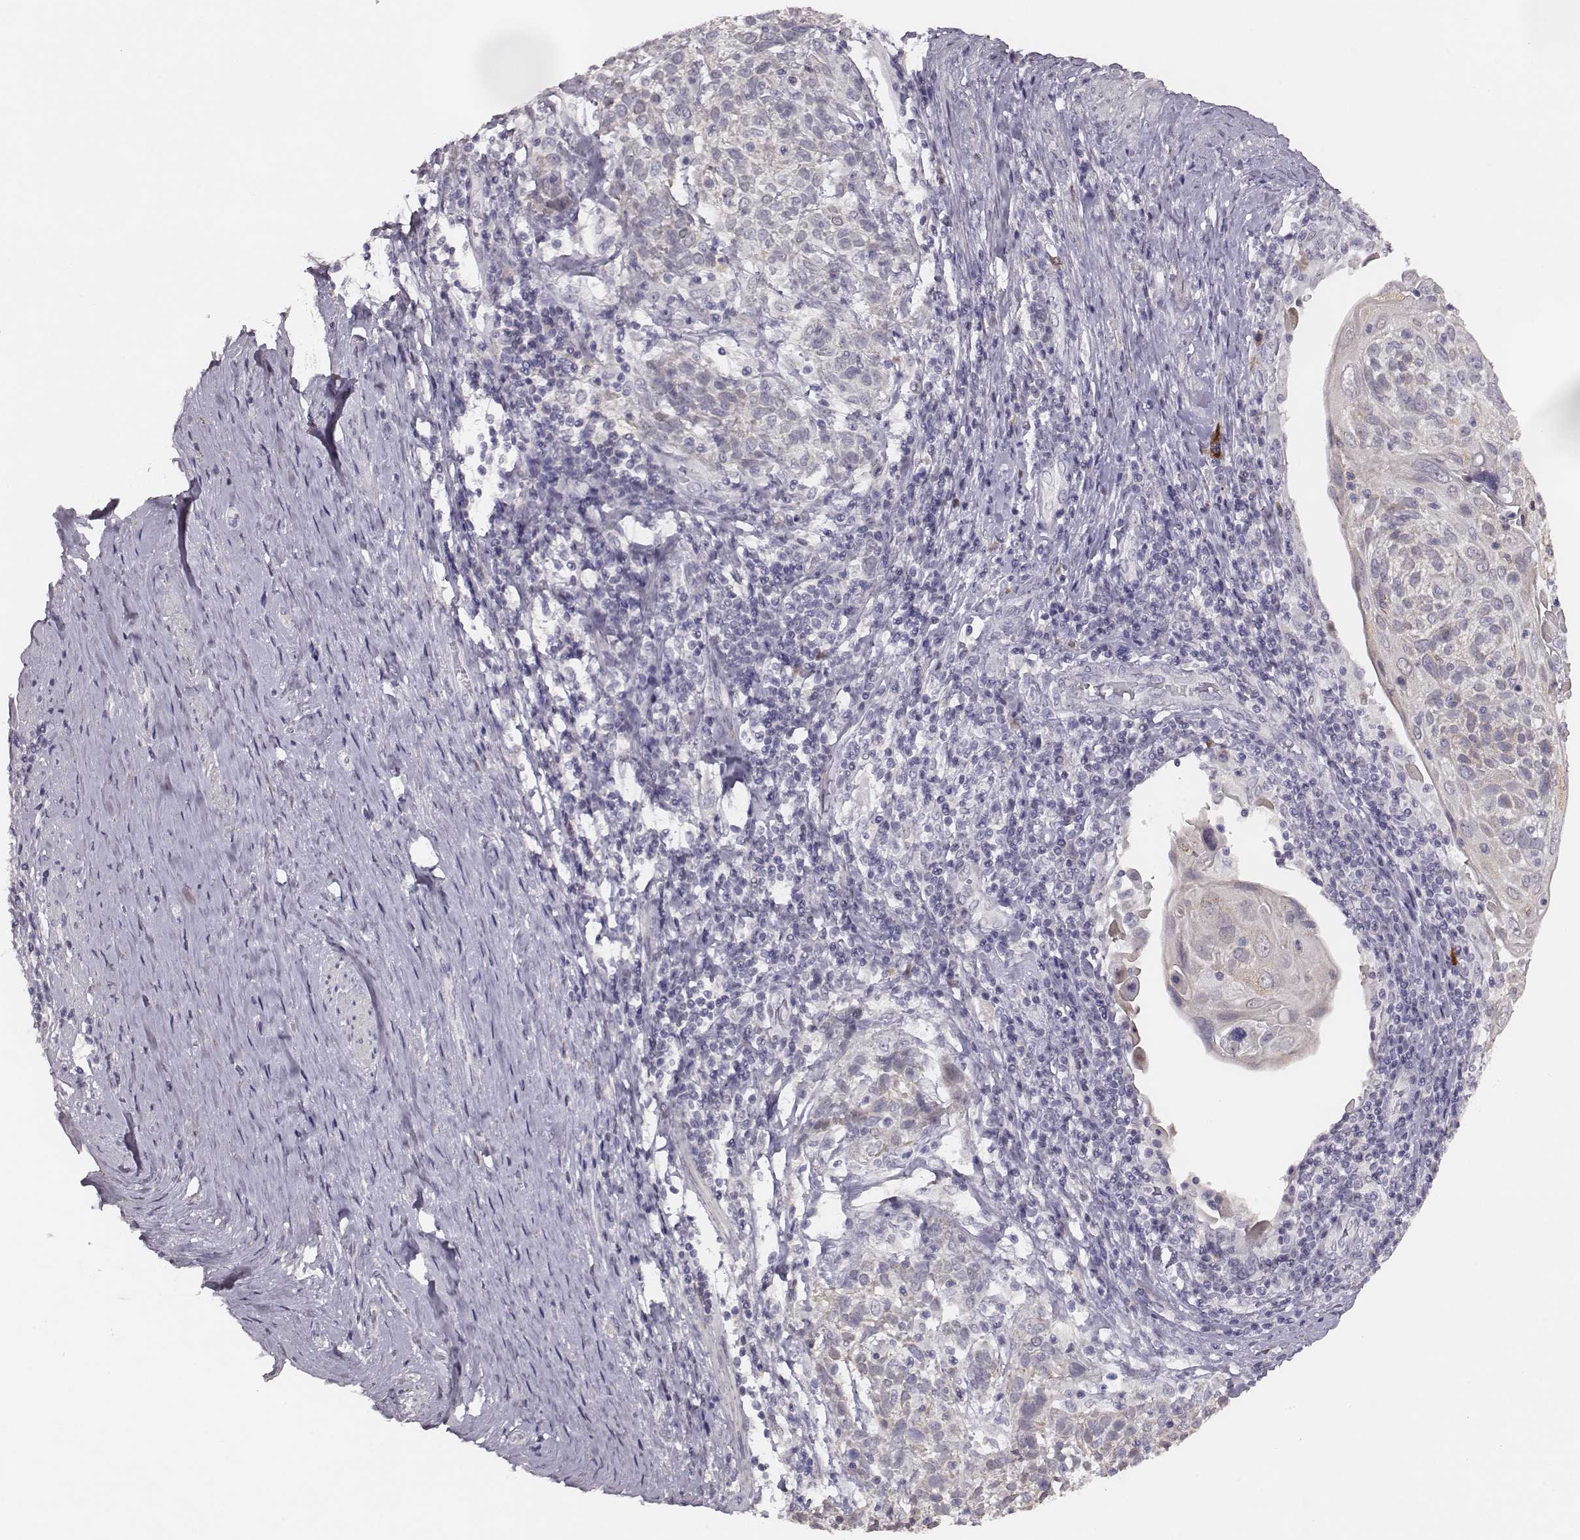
{"staining": {"intensity": "negative", "quantity": "none", "location": "none"}, "tissue": "cervical cancer", "cell_type": "Tumor cells", "image_type": "cancer", "snomed": [{"axis": "morphology", "description": "Squamous cell carcinoma, NOS"}, {"axis": "topography", "description": "Cervix"}], "caption": "The immunohistochemistry image has no significant positivity in tumor cells of cervical cancer (squamous cell carcinoma) tissue.", "gene": "SLC22A6", "patient": {"sex": "female", "age": 61}}